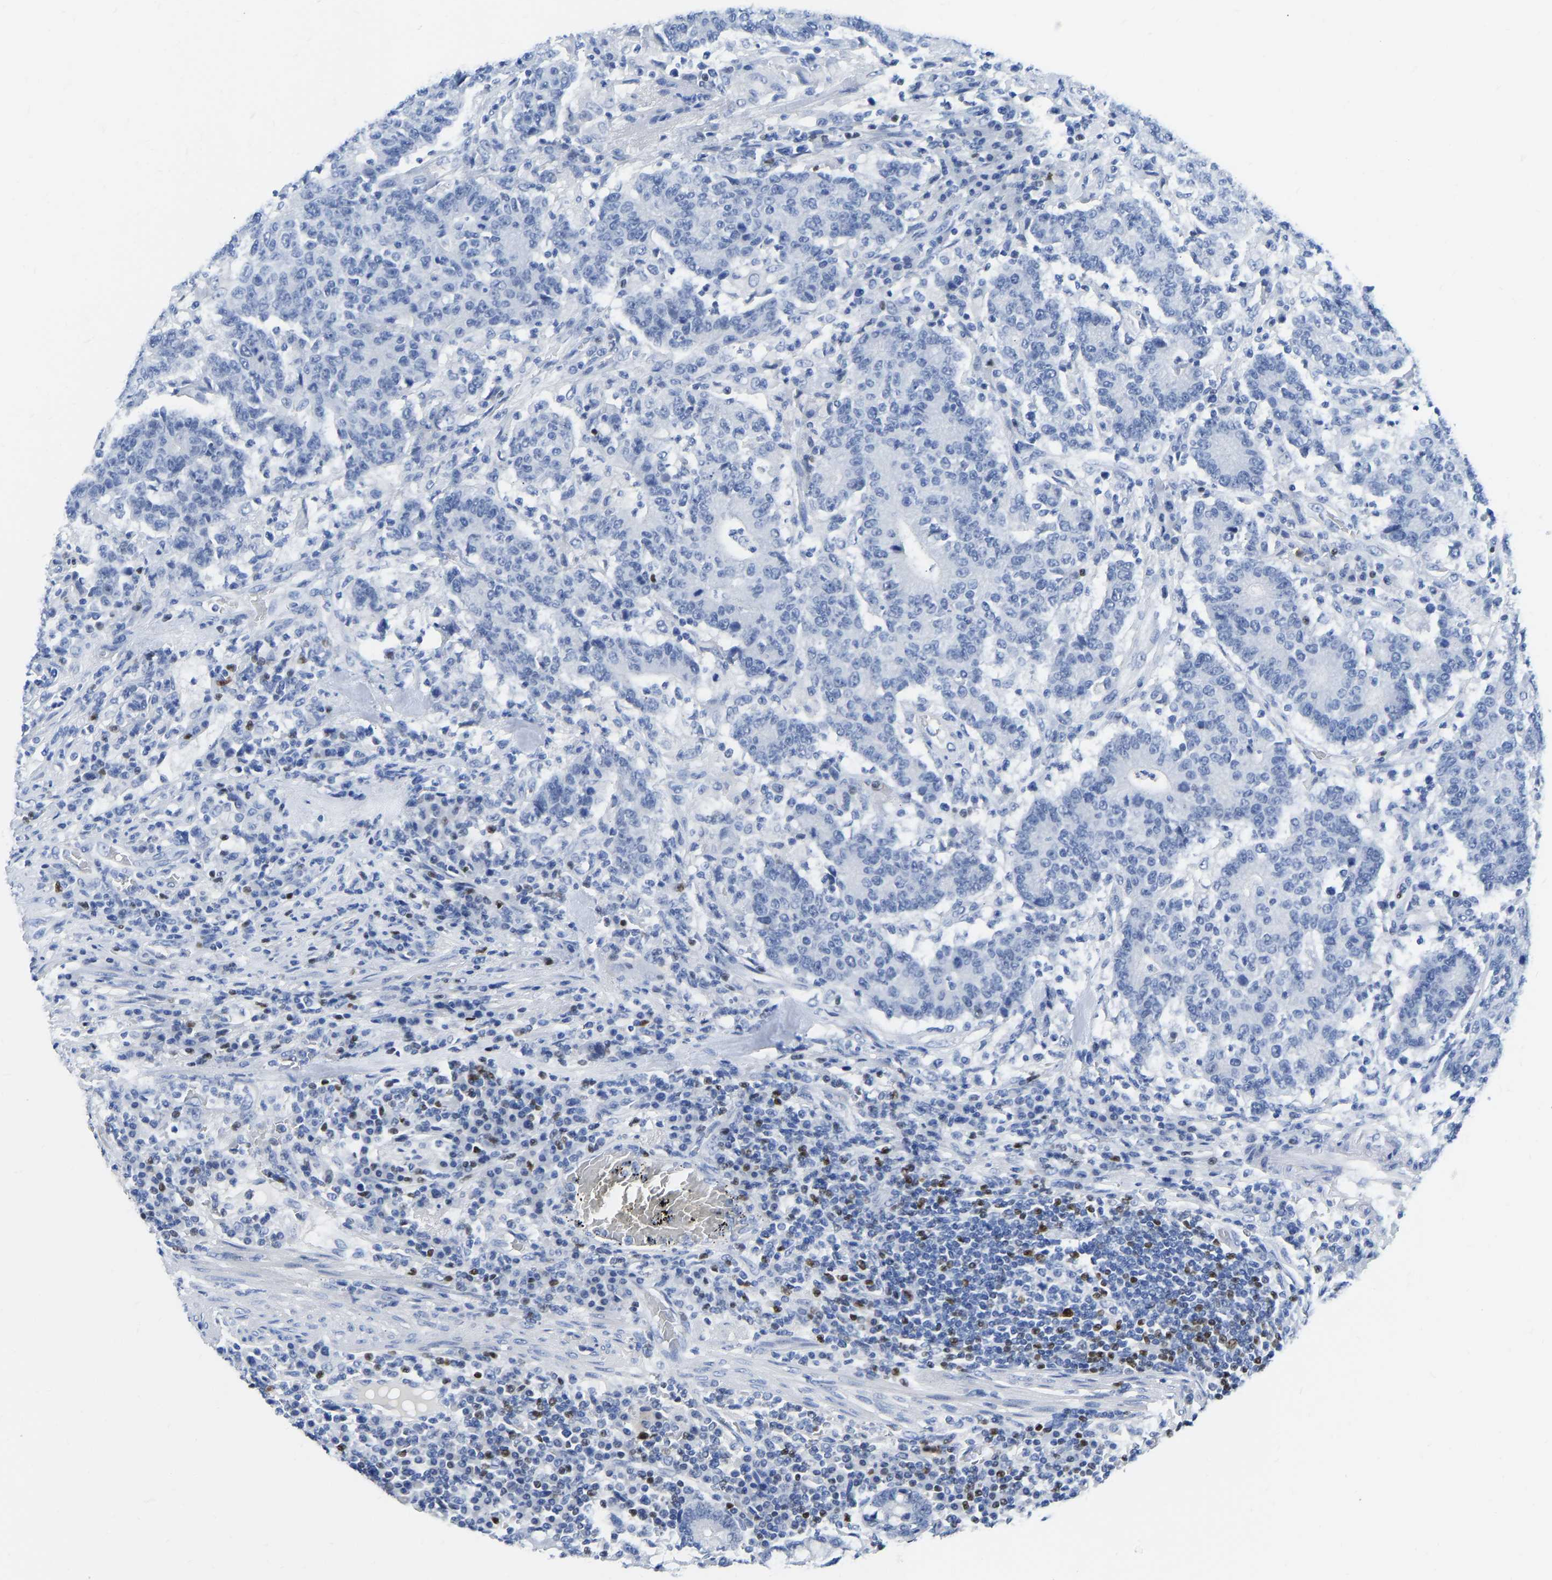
{"staining": {"intensity": "negative", "quantity": "none", "location": "none"}, "tissue": "colorectal cancer", "cell_type": "Tumor cells", "image_type": "cancer", "snomed": [{"axis": "morphology", "description": "Normal tissue, NOS"}, {"axis": "morphology", "description": "Adenocarcinoma, NOS"}, {"axis": "topography", "description": "Colon"}], "caption": "A high-resolution micrograph shows IHC staining of colorectal cancer (adenocarcinoma), which exhibits no significant expression in tumor cells.", "gene": "TCF7", "patient": {"sex": "female", "age": 75}}